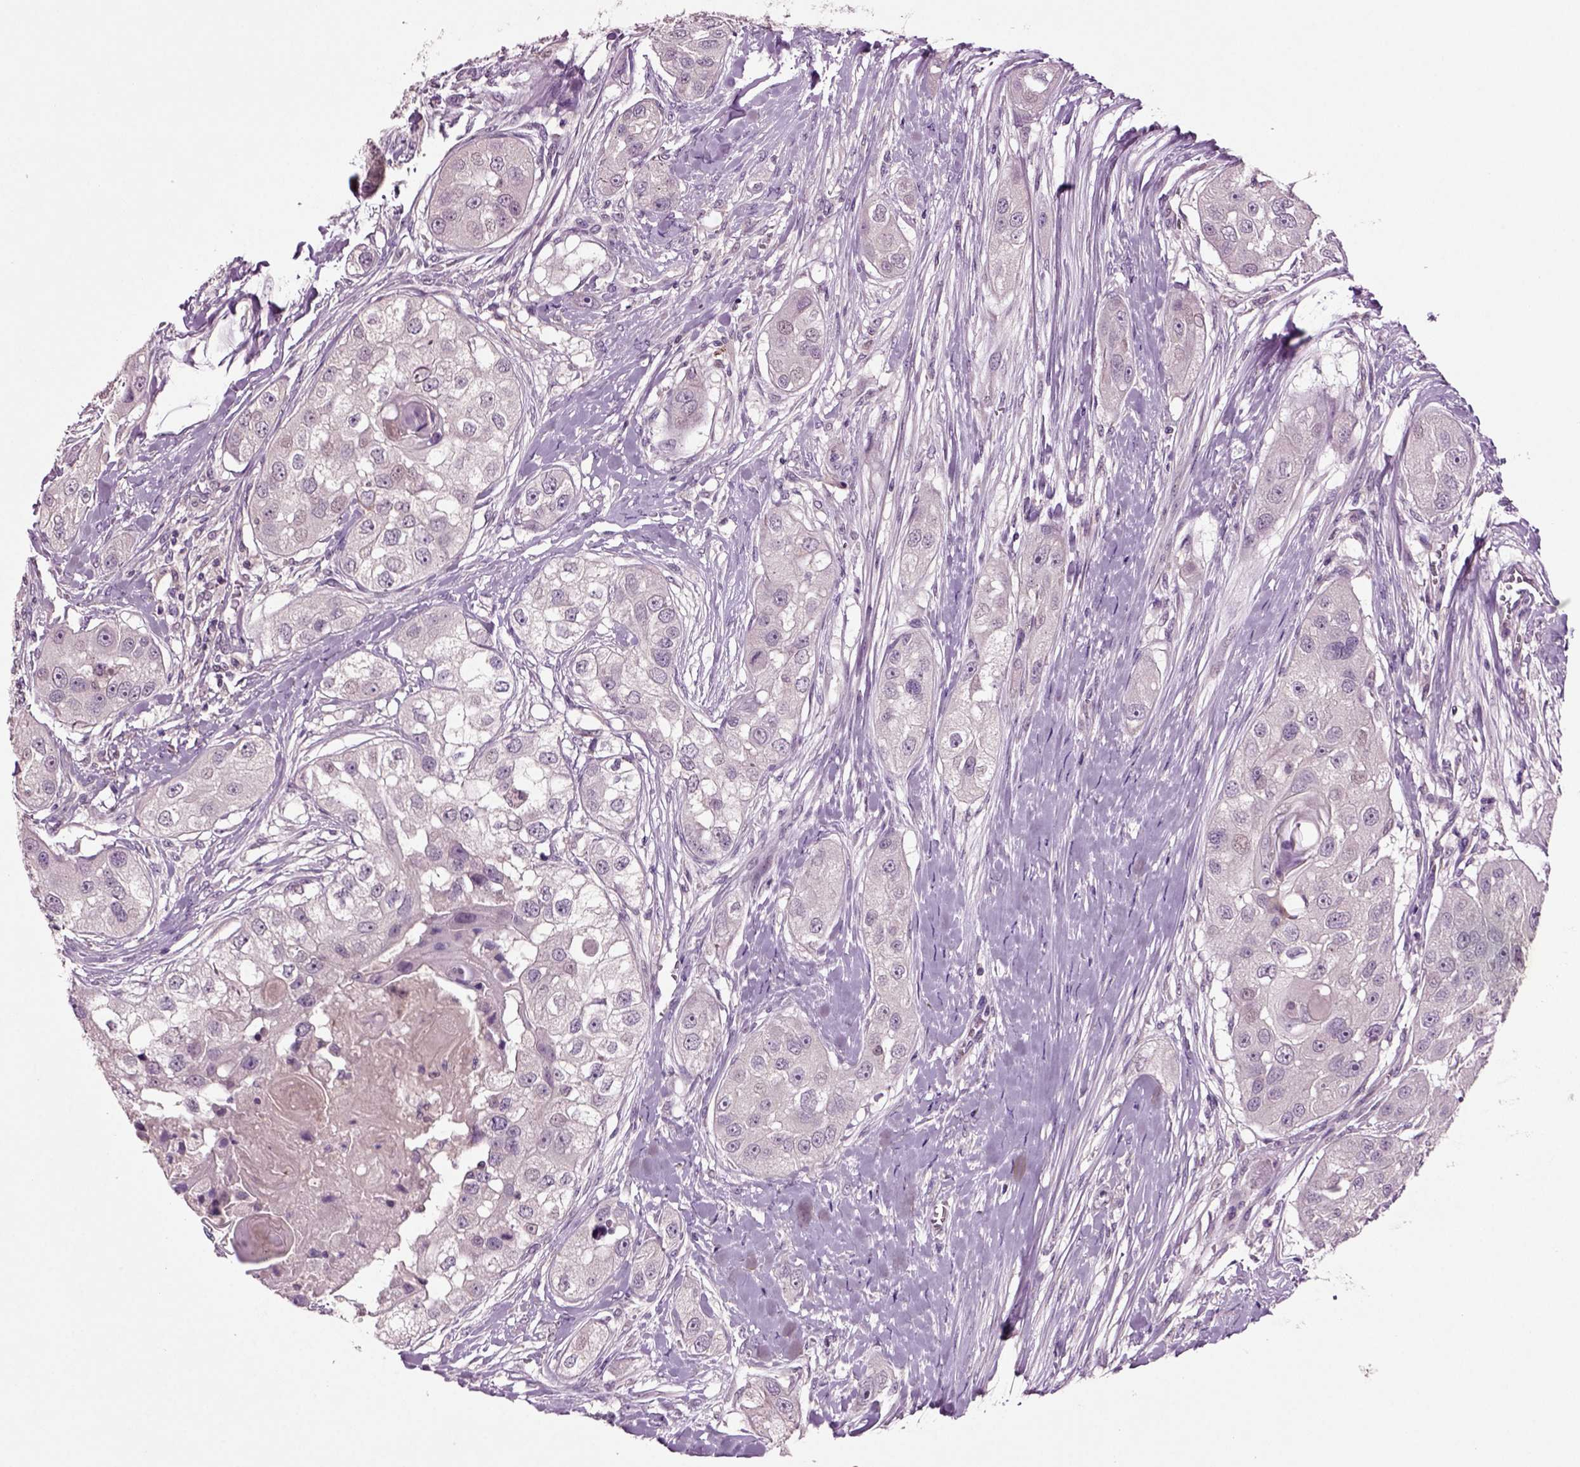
{"staining": {"intensity": "negative", "quantity": "none", "location": "none"}, "tissue": "head and neck cancer", "cell_type": "Tumor cells", "image_type": "cancer", "snomed": [{"axis": "morphology", "description": "Normal tissue, NOS"}, {"axis": "morphology", "description": "Squamous cell carcinoma, NOS"}, {"axis": "topography", "description": "Skeletal muscle"}, {"axis": "topography", "description": "Head-Neck"}], "caption": "Micrograph shows no protein staining in tumor cells of head and neck cancer (squamous cell carcinoma) tissue.", "gene": "SLC17A6", "patient": {"sex": "male", "age": 51}}